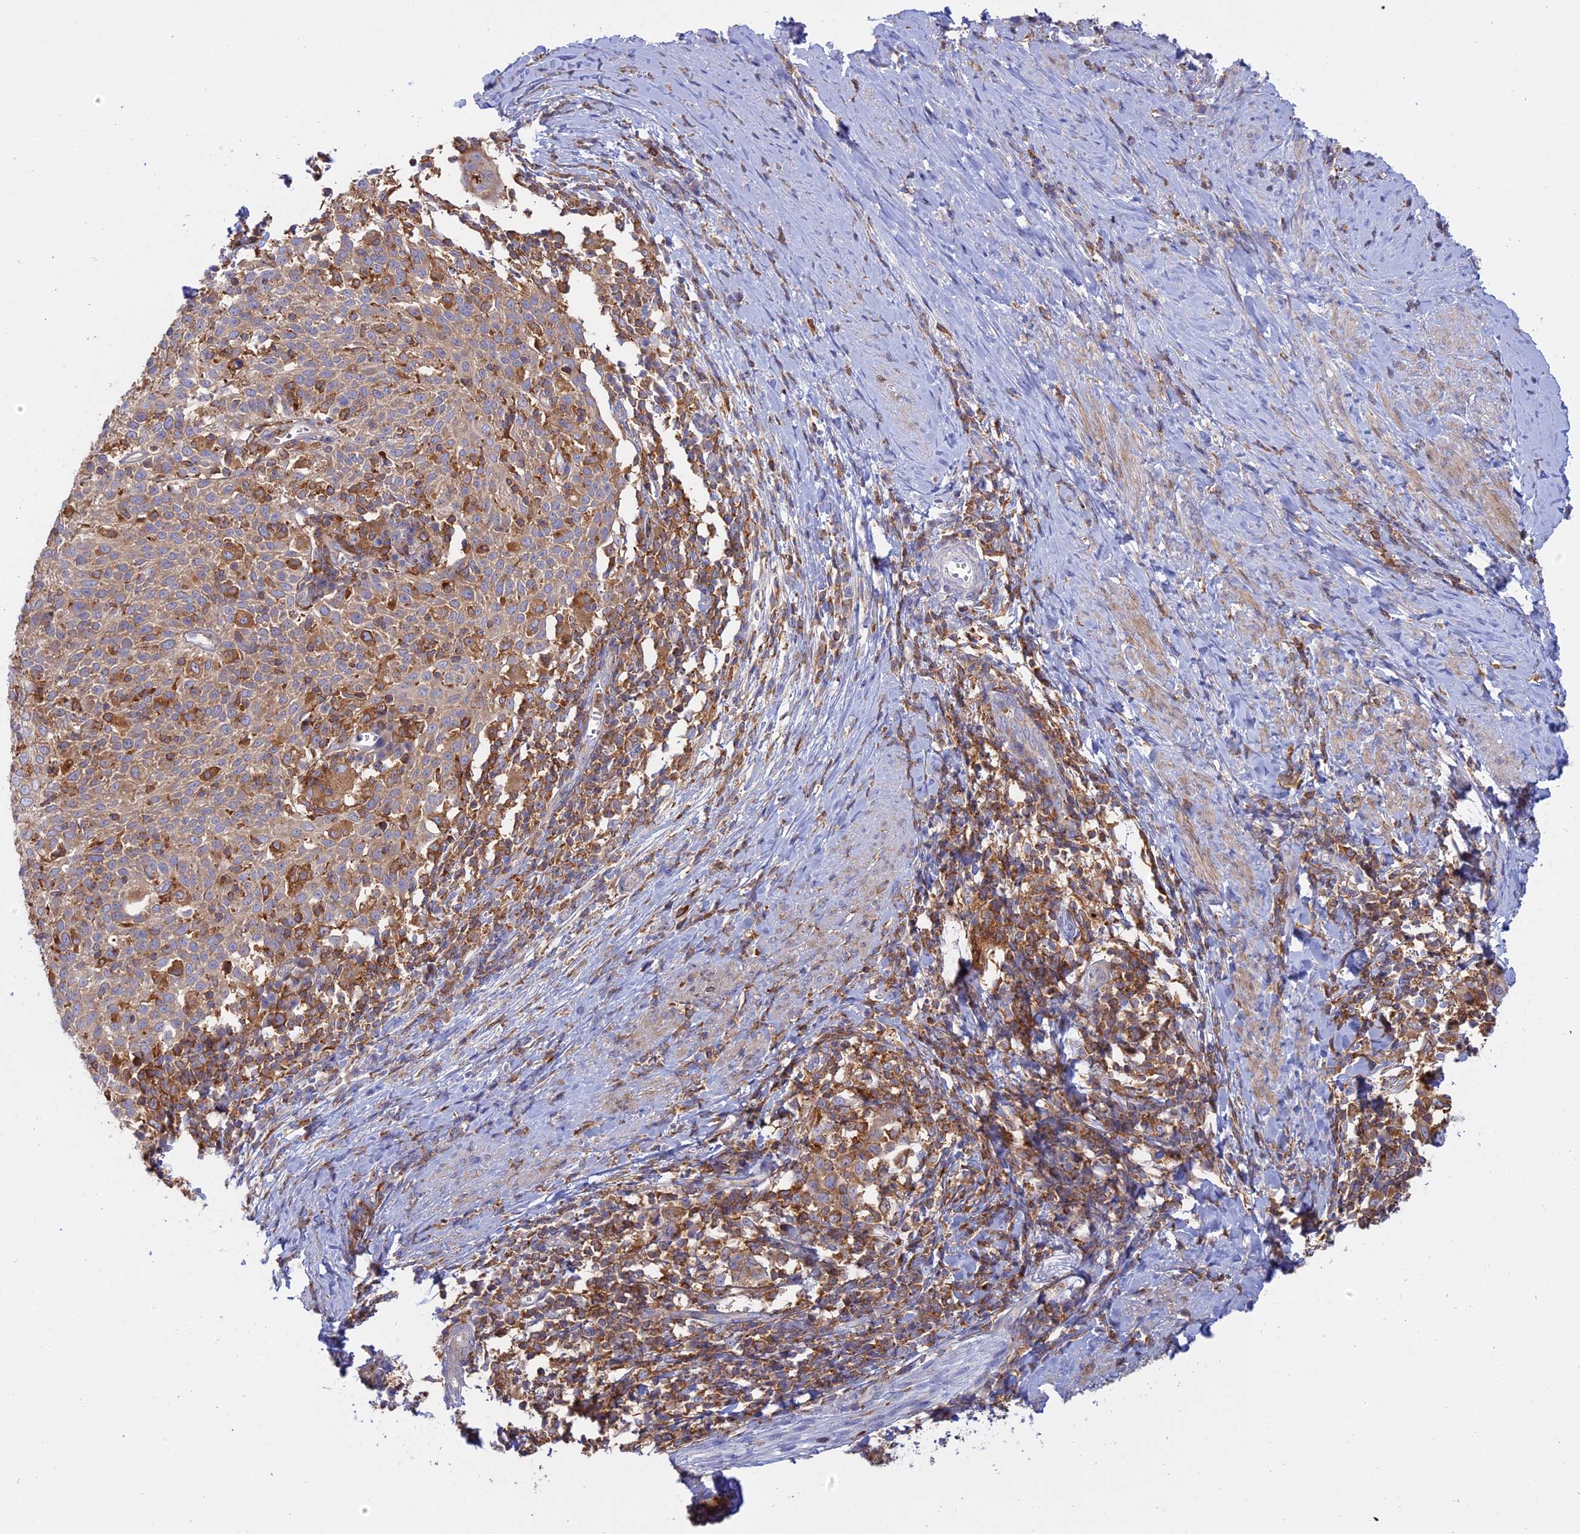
{"staining": {"intensity": "weak", "quantity": "25%-75%", "location": "cytoplasmic/membranous"}, "tissue": "cervical cancer", "cell_type": "Tumor cells", "image_type": "cancer", "snomed": [{"axis": "morphology", "description": "Squamous cell carcinoma, NOS"}, {"axis": "topography", "description": "Cervix"}], "caption": "Cervical cancer (squamous cell carcinoma) stained with a protein marker shows weak staining in tumor cells.", "gene": "GMIP", "patient": {"sex": "female", "age": 52}}